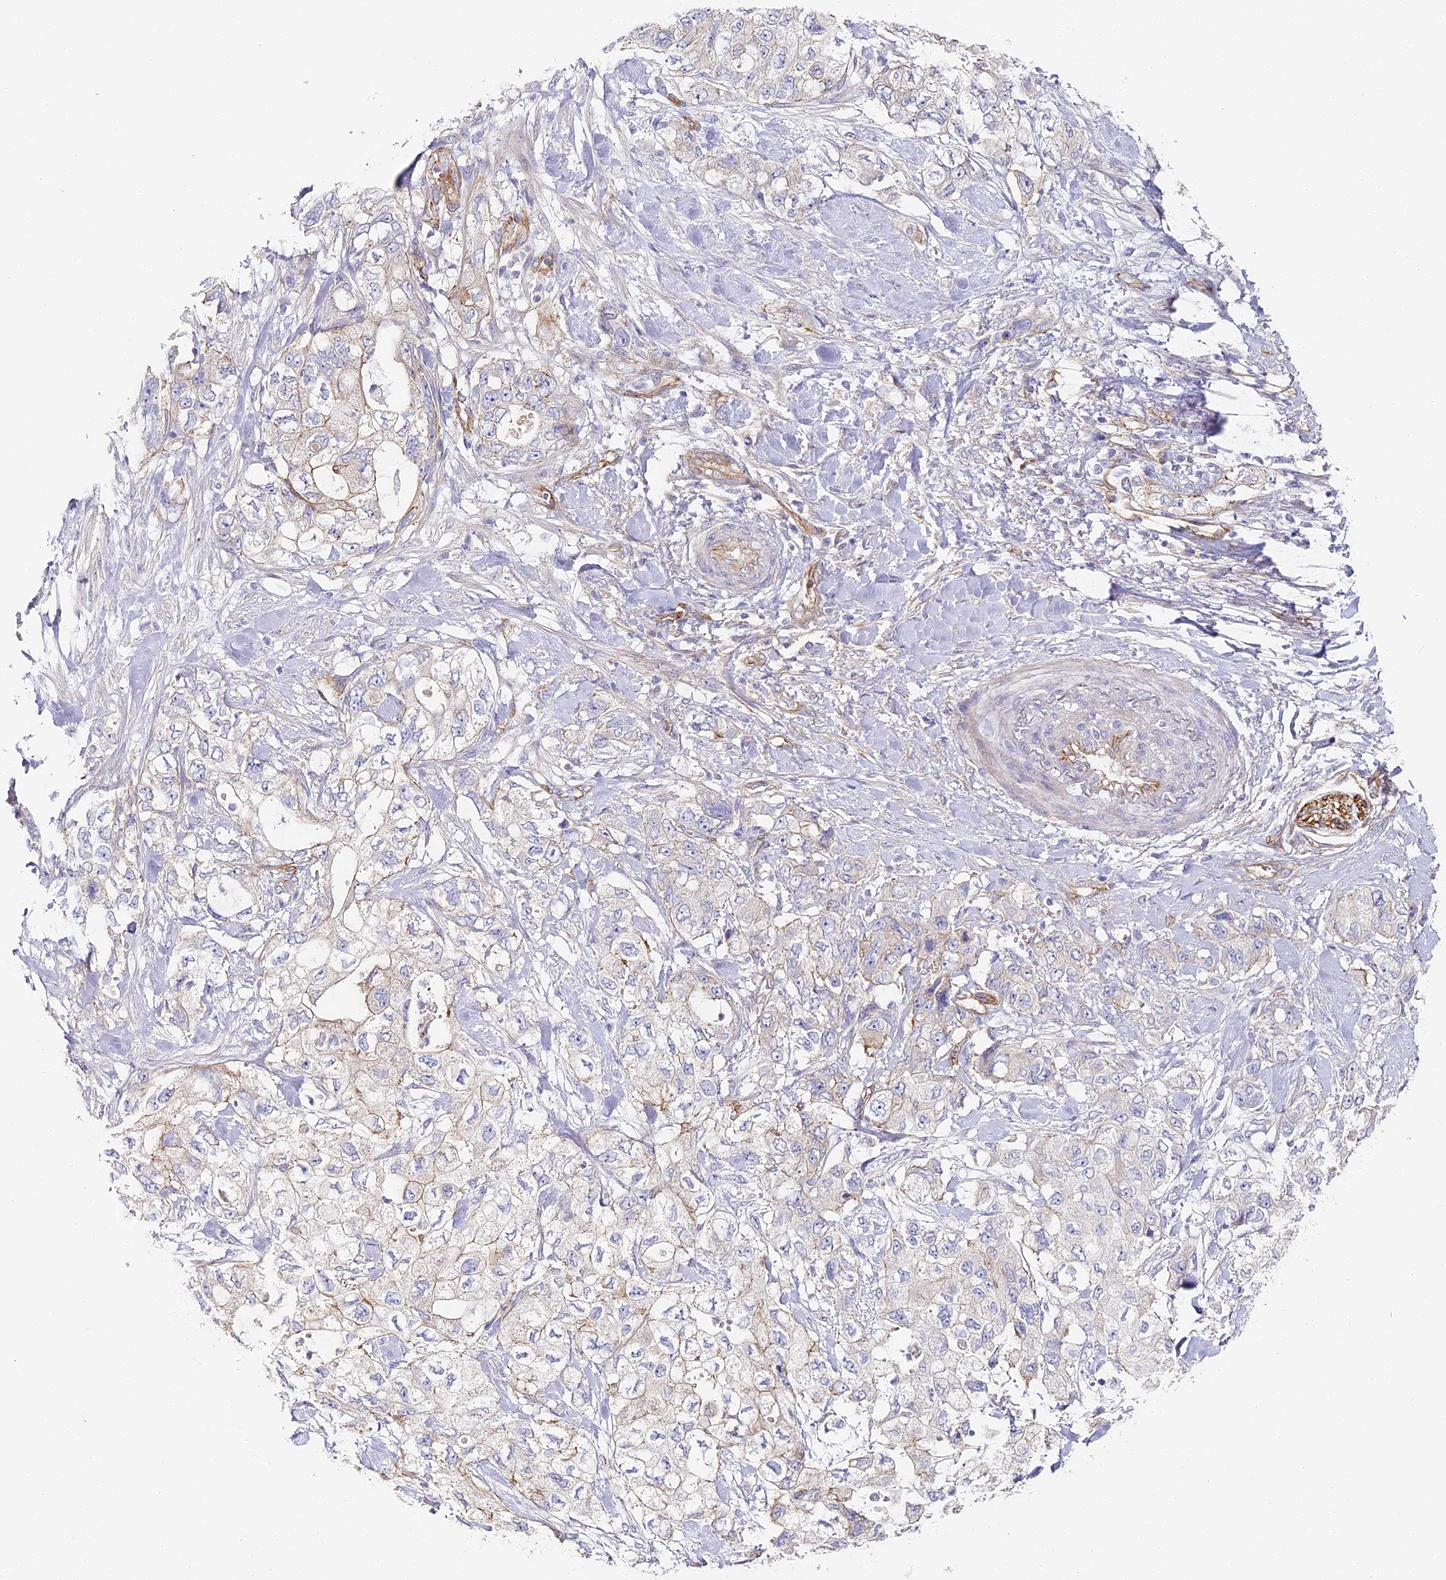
{"staining": {"intensity": "moderate", "quantity": "<25%", "location": "cytoplasmic/membranous"}, "tissue": "pancreatic cancer", "cell_type": "Tumor cells", "image_type": "cancer", "snomed": [{"axis": "morphology", "description": "Adenocarcinoma, NOS"}, {"axis": "topography", "description": "Pancreas"}], "caption": "A brown stain labels moderate cytoplasmic/membranous positivity of a protein in adenocarcinoma (pancreatic) tumor cells.", "gene": "CCDC30", "patient": {"sex": "female", "age": 73}}